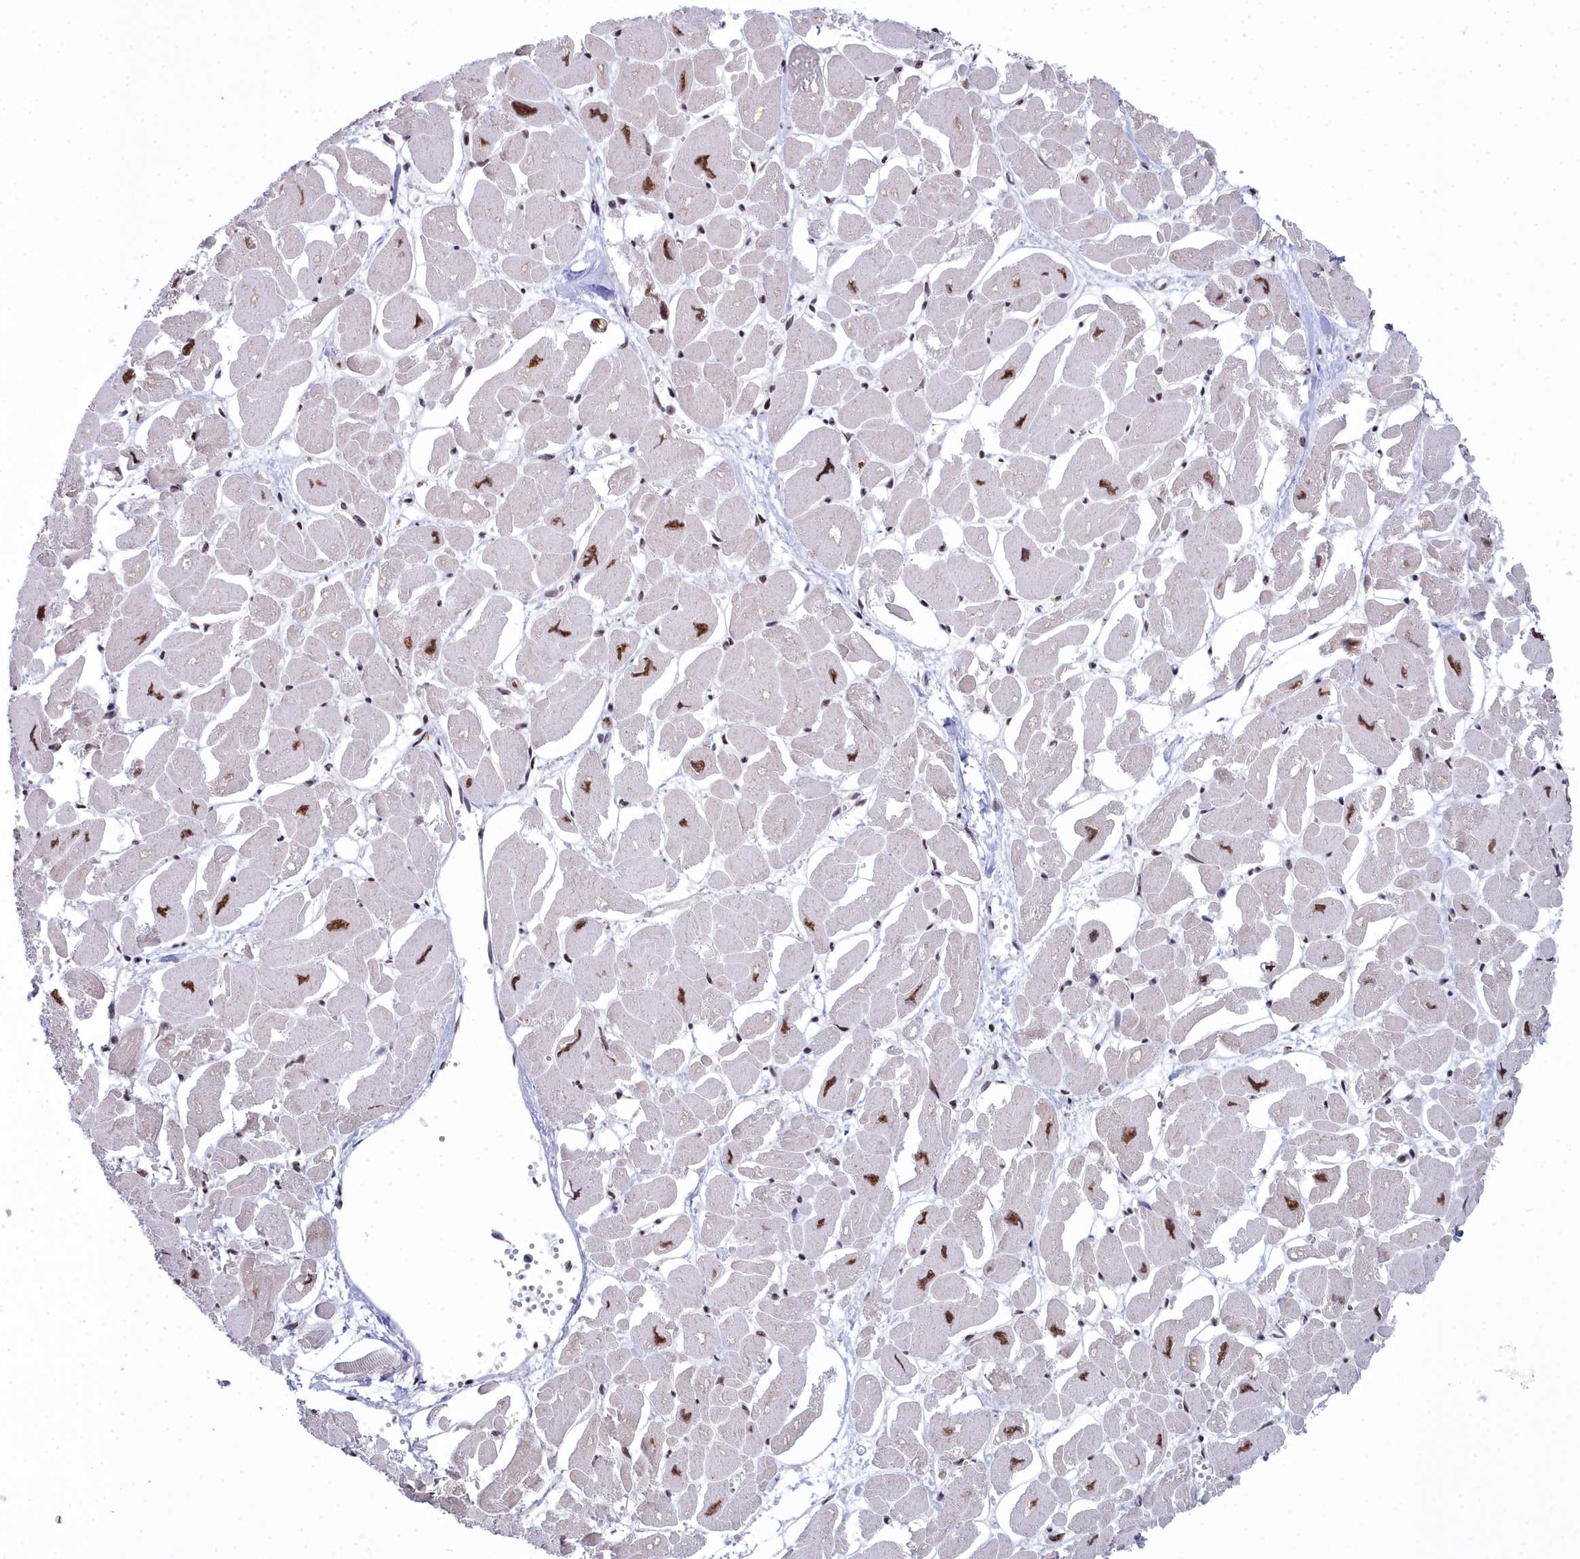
{"staining": {"intensity": "strong", "quantity": "25%-75%", "location": "nuclear"}, "tissue": "heart muscle", "cell_type": "Cardiomyocytes", "image_type": "normal", "snomed": [{"axis": "morphology", "description": "Normal tissue, NOS"}, {"axis": "topography", "description": "Heart"}], "caption": "Strong nuclear protein expression is identified in about 25%-75% of cardiomyocytes in heart muscle.", "gene": "SF3B3", "patient": {"sex": "male", "age": 54}}